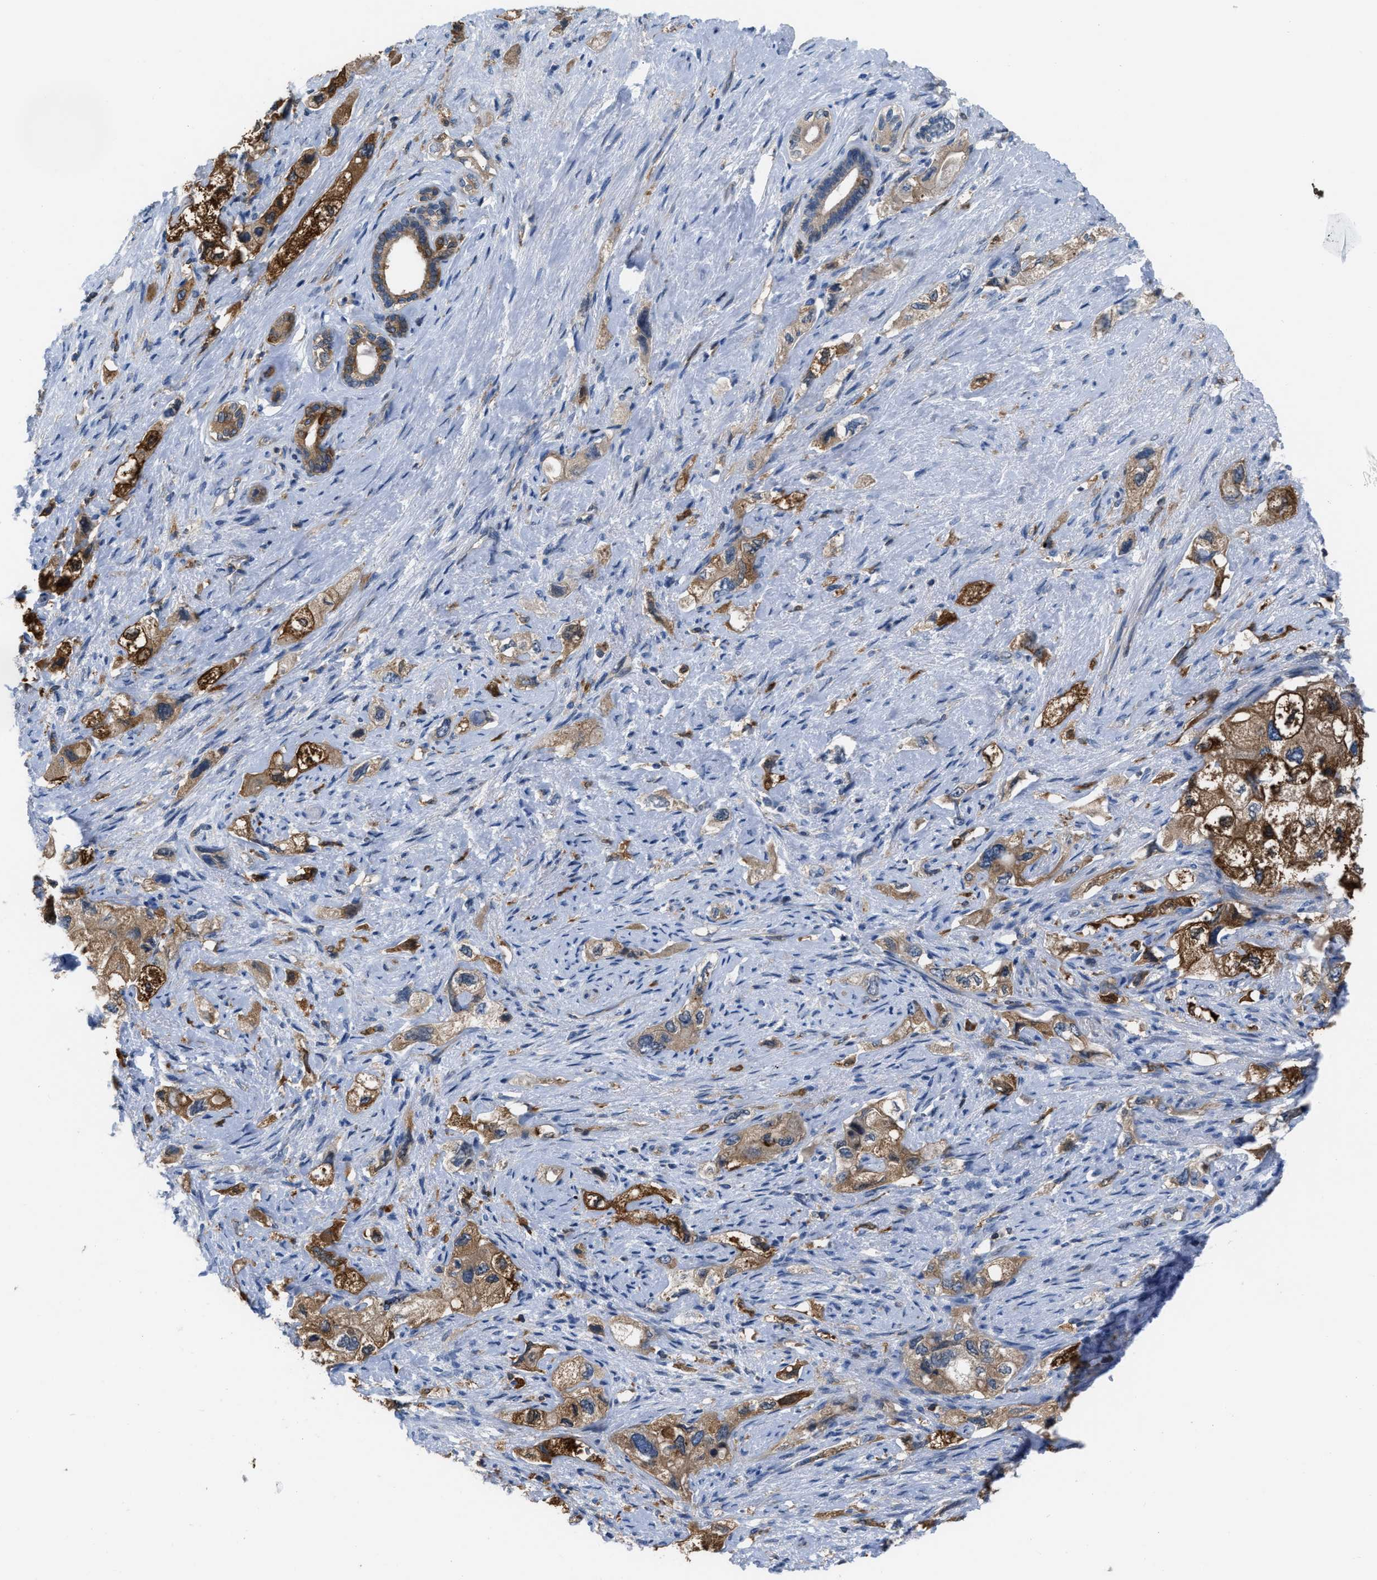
{"staining": {"intensity": "strong", "quantity": "25%-75%", "location": "cytoplasmic/membranous"}, "tissue": "pancreatic cancer", "cell_type": "Tumor cells", "image_type": "cancer", "snomed": [{"axis": "morphology", "description": "Adenocarcinoma, NOS"}, {"axis": "topography", "description": "Pancreas"}], "caption": "Brown immunohistochemical staining in human pancreatic cancer (adenocarcinoma) shows strong cytoplasmic/membranous expression in about 25%-75% of tumor cells.", "gene": "PFKP", "patient": {"sex": "female", "age": 73}}